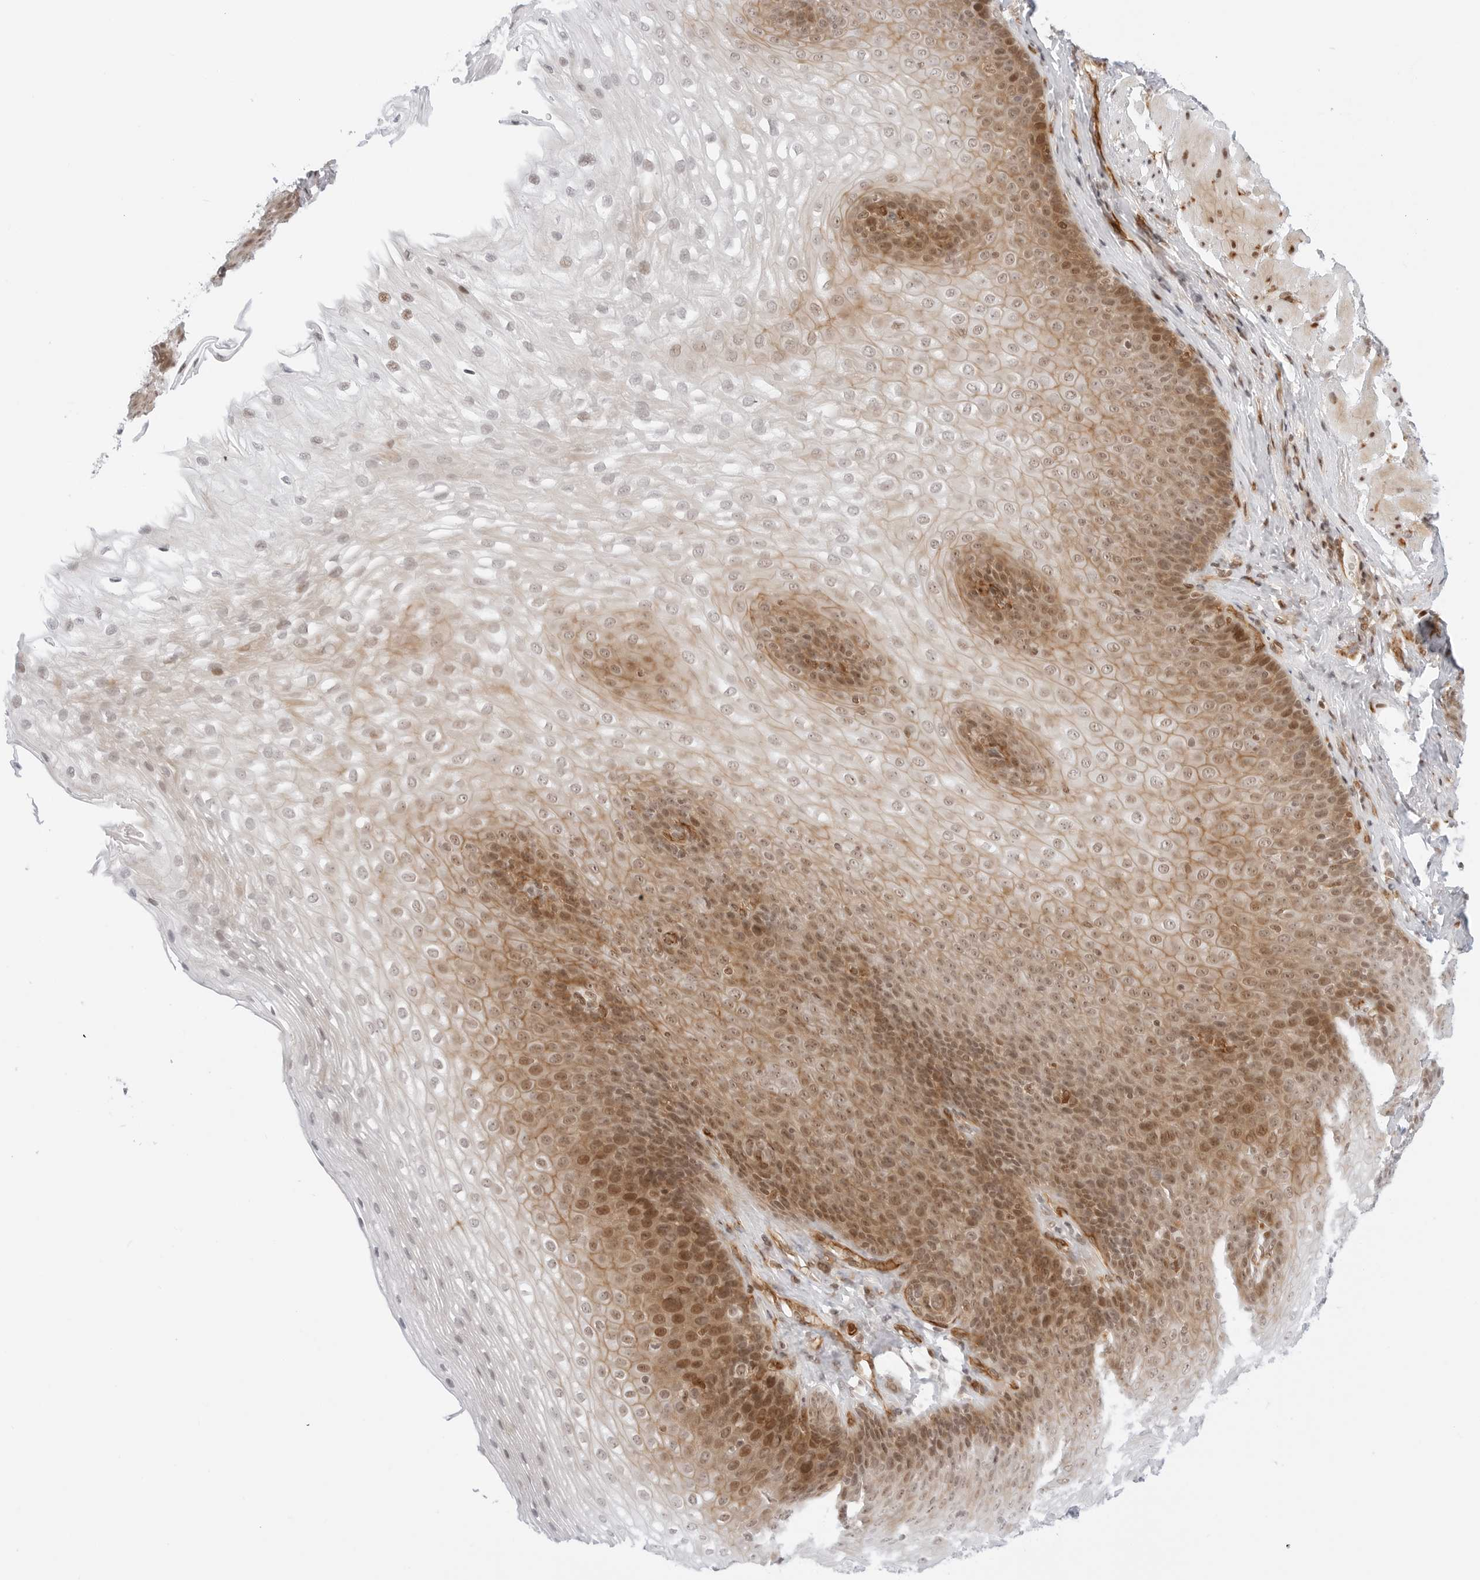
{"staining": {"intensity": "moderate", "quantity": "25%-75%", "location": "cytoplasmic/membranous,nuclear"}, "tissue": "esophagus", "cell_type": "Squamous epithelial cells", "image_type": "normal", "snomed": [{"axis": "morphology", "description": "Normal tissue, NOS"}, {"axis": "topography", "description": "Esophagus"}], "caption": "This micrograph exhibits immunohistochemistry staining of benign esophagus, with medium moderate cytoplasmic/membranous,nuclear expression in about 25%-75% of squamous epithelial cells.", "gene": "ZNF613", "patient": {"sex": "female", "age": 66}}